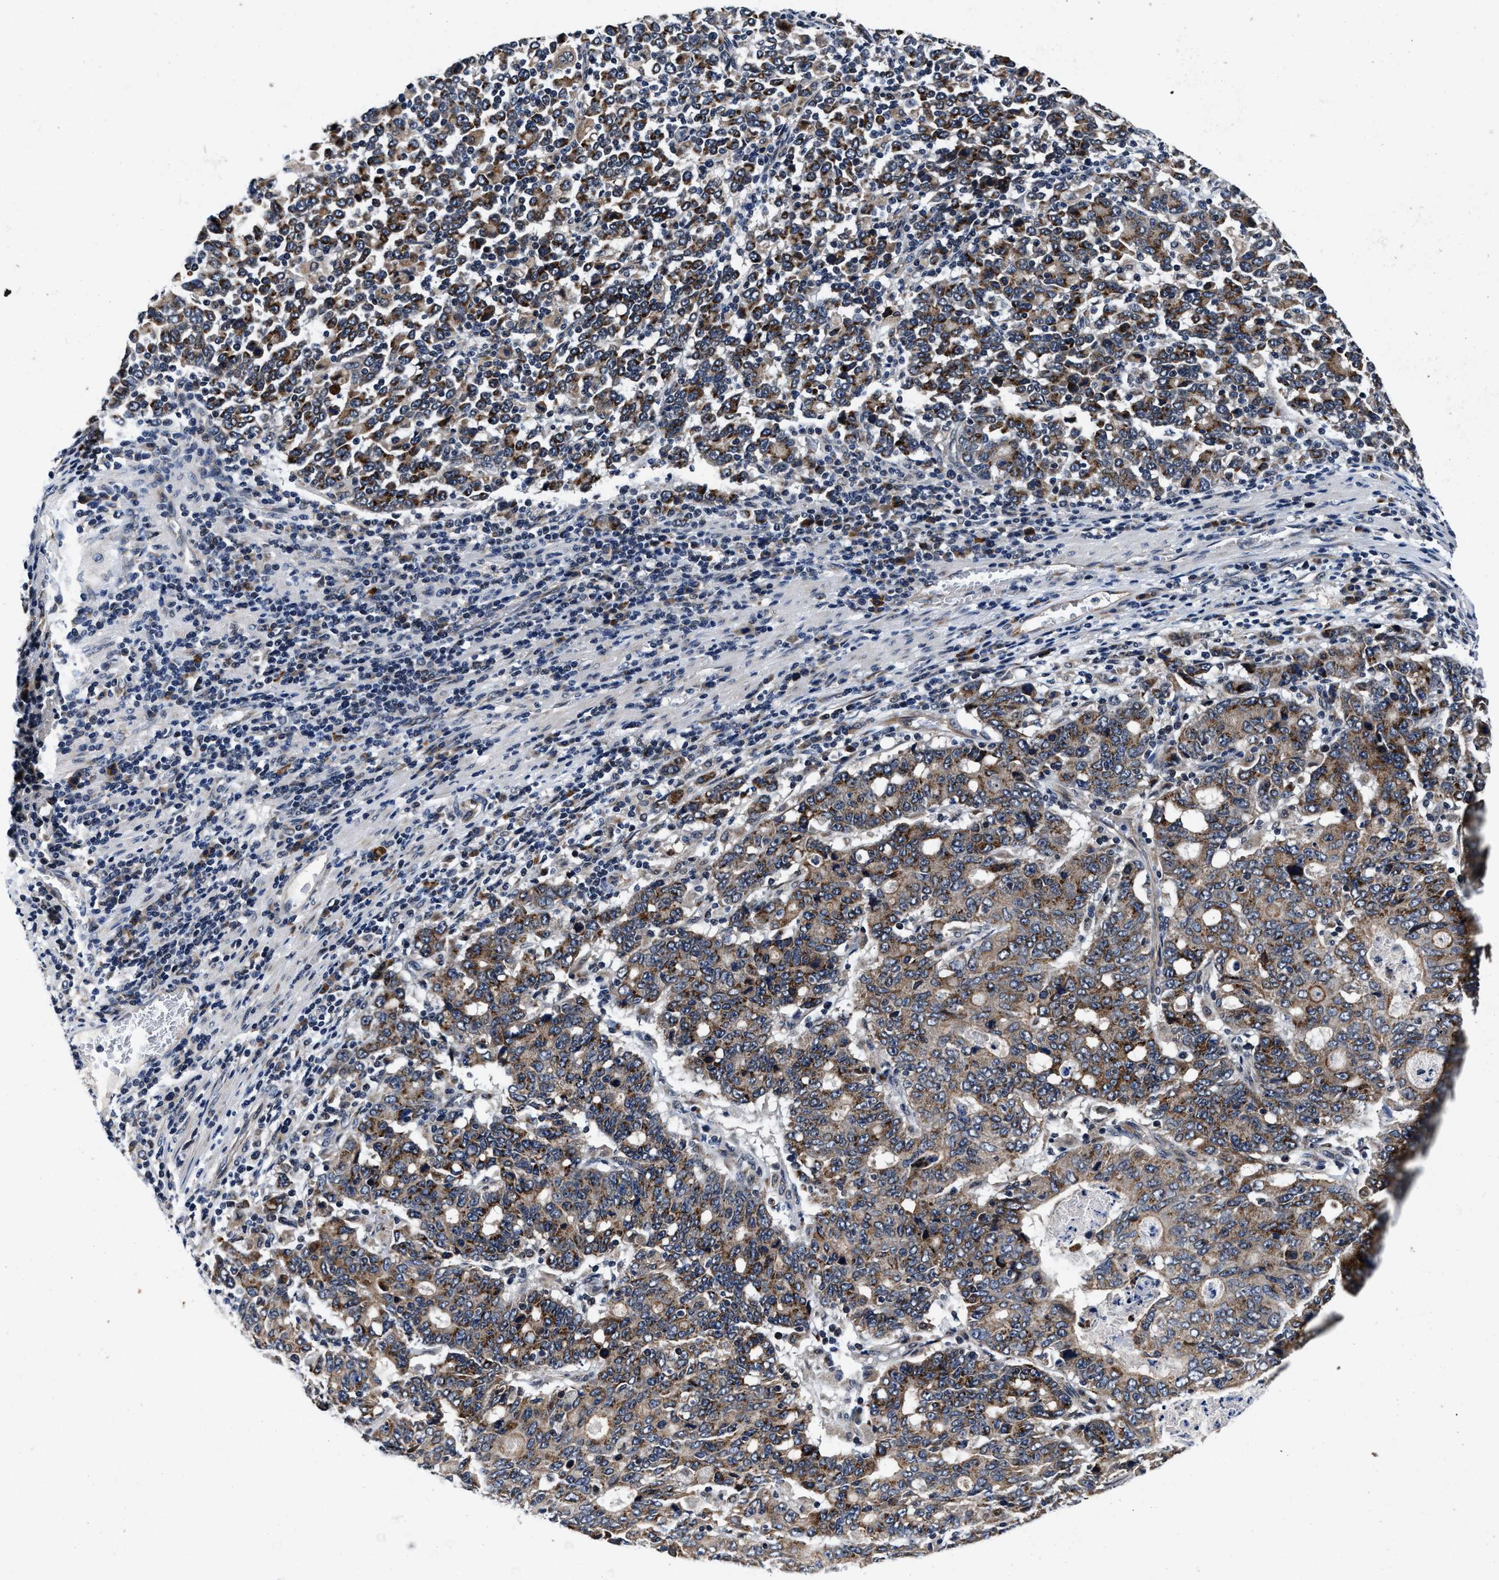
{"staining": {"intensity": "moderate", "quantity": ">75%", "location": "cytoplasmic/membranous"}, "tissue": "stomach cancer", "cell_type": "Tumor cells", "image_type": "cancer", "snomed": [{"axis": "morphology", "description": "Adenocarcinoma, NOS"}, {"axis": "topography", "description": "Stomach, upper"}], "caption": "Stomach cancer stained for a protein (brown) reveals moderate cytoplasmic/membranous positive staining in approximately >75% of tumor cells.", "gene": "TMEM53", "patient": {"sex": "male", "age": 69}}